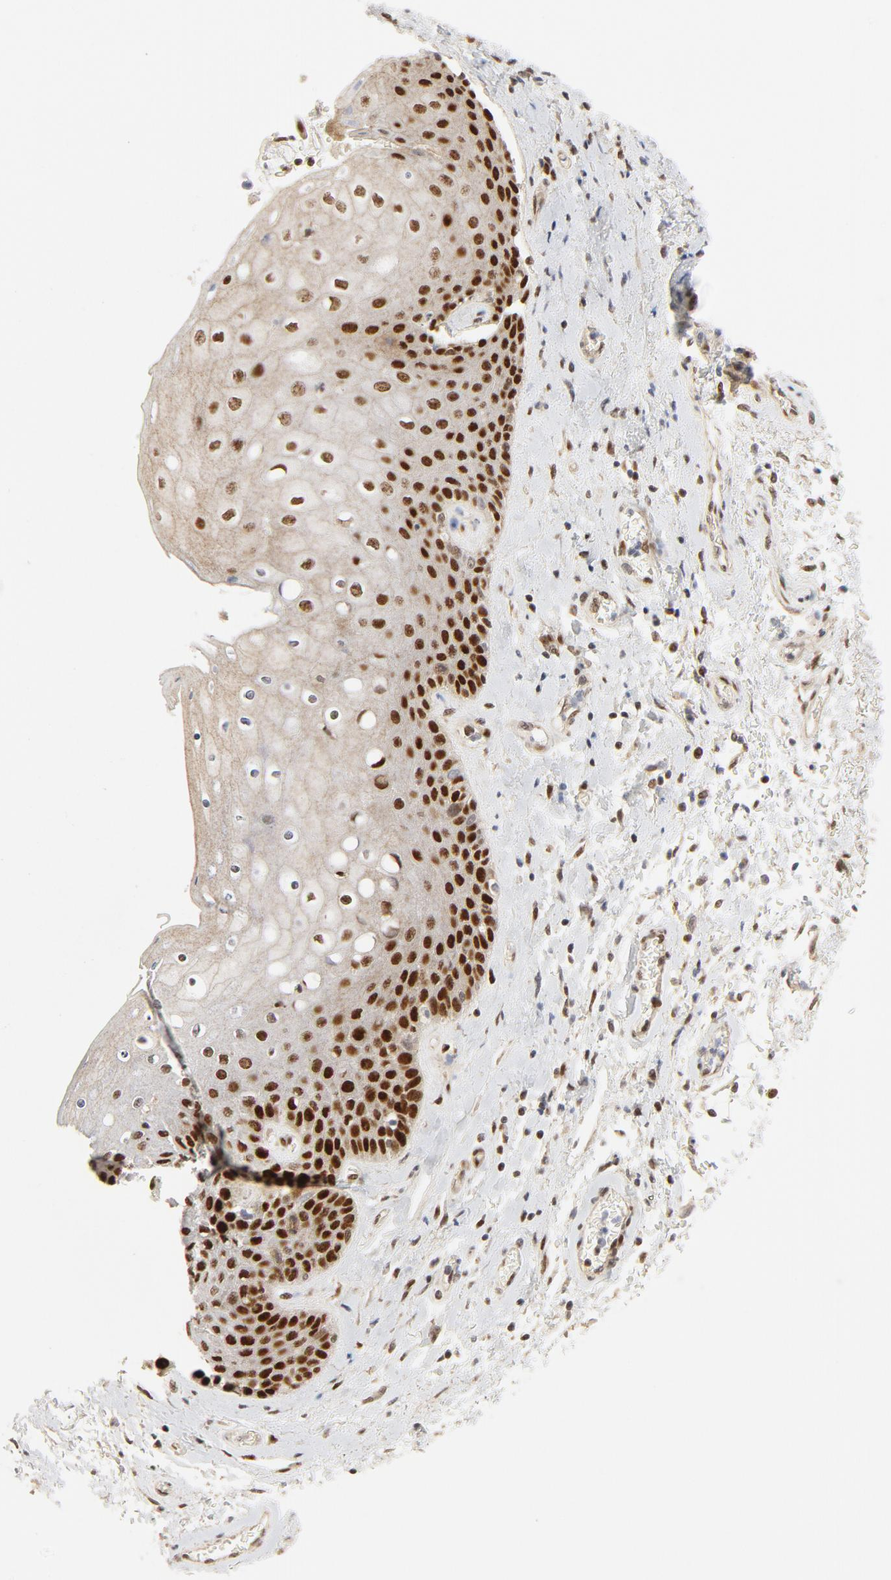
{"staining": {"intensity": "strong", "quantity": ">75%", "location": "nuclear"}, "tissue": "skin", "cell_type": "Epidermal cells", "image_type": "normal", "snomed": [{"axis": "morphology", "description": "Normal tissue, NOS"}, {"axis": "topography", "description": "Anal"}], "caption": "Protein analysis of normal skin shows strong nuclear staining in about >75% of epidermal cells. (IHC, brightfield microscopy, high magnification).", "gene": "GTF2I", "patient": {"sex": "female", "age": 46}}